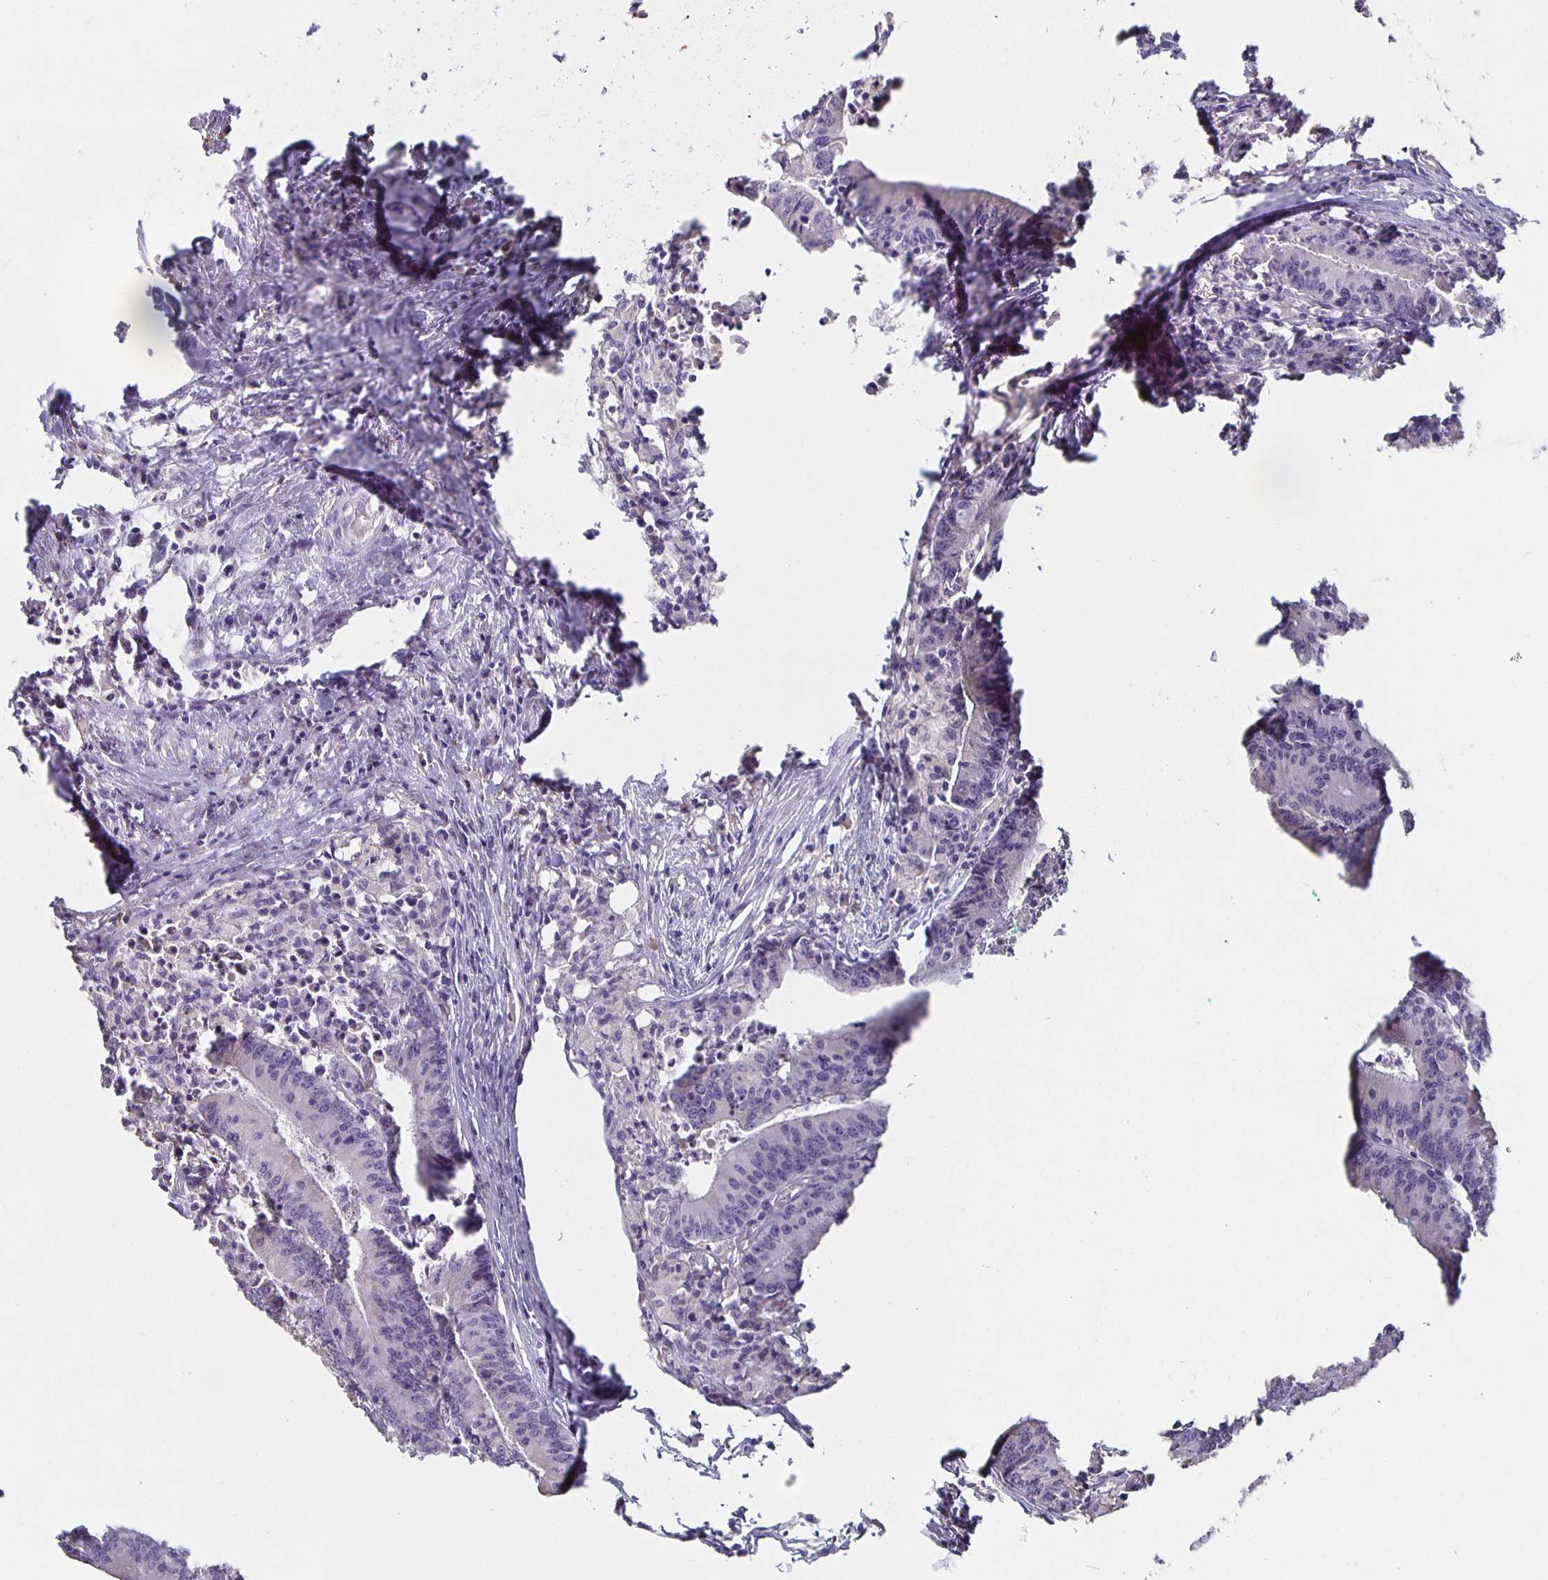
{"staining": {"intensity": "negative", "quantity": "none", "location": "none"}, "tissue": "colorectal cancer", "cell_type": "Tumor cells", "image_type": "cancer", "snomed": [{"axis": "morphology", "description": "Adenocarcinoma, NOS"}, {"axis": "topography", "description": "Colon"}], "caption": "Tumor cells show no significant staining in colorectal cancer (adenocarcinoma).", "gene": "GPX4", "patient": {"sex": "female", "age": 78}}